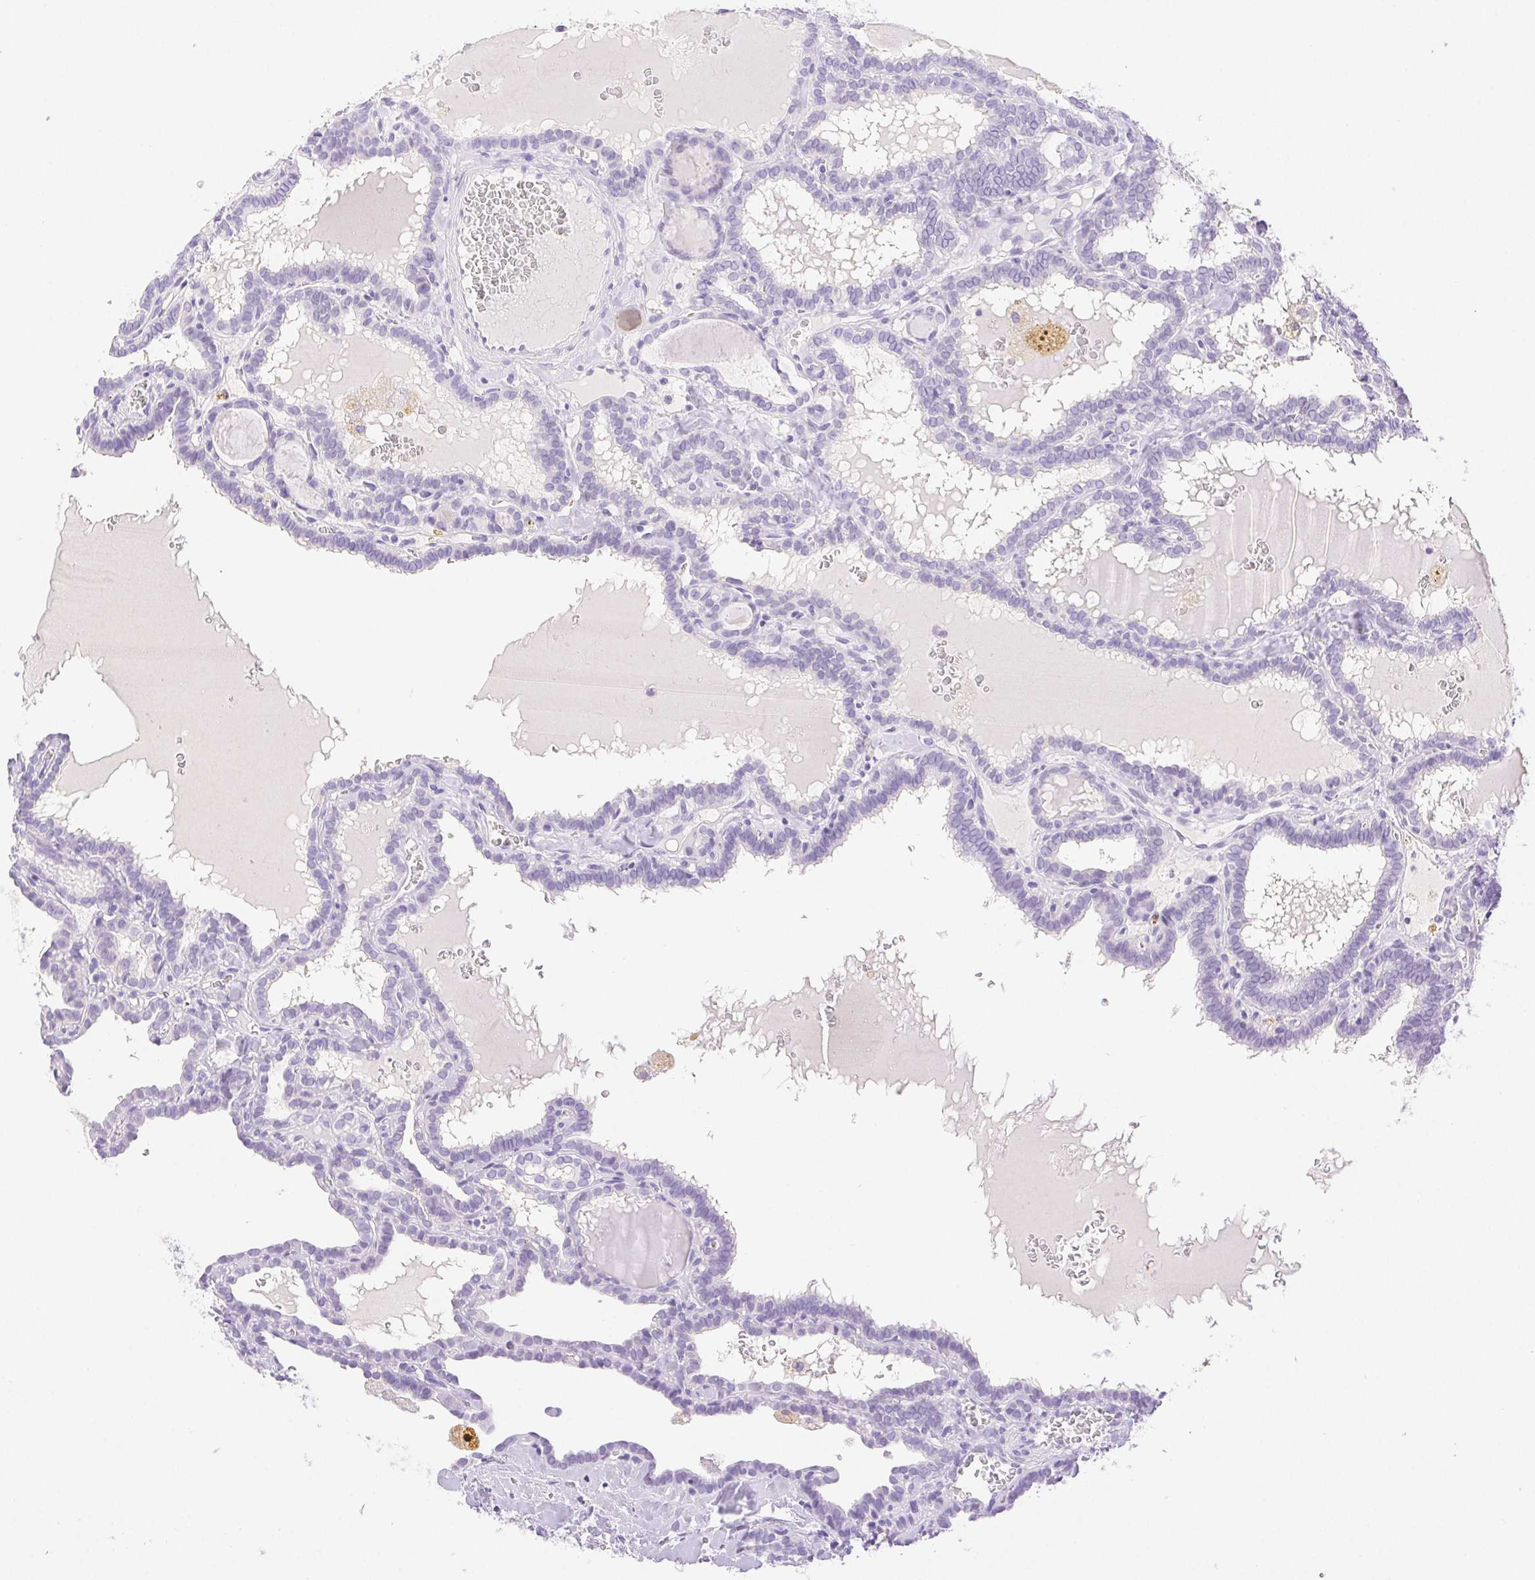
{"staining": {"intensity": "negative", "quantity": "none", "location": "none"}, "tissue": "thyroid cancer", "cell_type": "Tumor cells", "image_type": "cancer", "snomed": [{"axis": "morphology", "description": "Papillary adenocarcinoma, NOS"}, {"axis": "topography", "description": "Thyroid gland"}], "caption": "Immunohistochemistry of thyroid cancer demonstrates no positivity in tumor cells.", "gene": "SPACA4", "patient": {"sex": "female", "age": 39}}